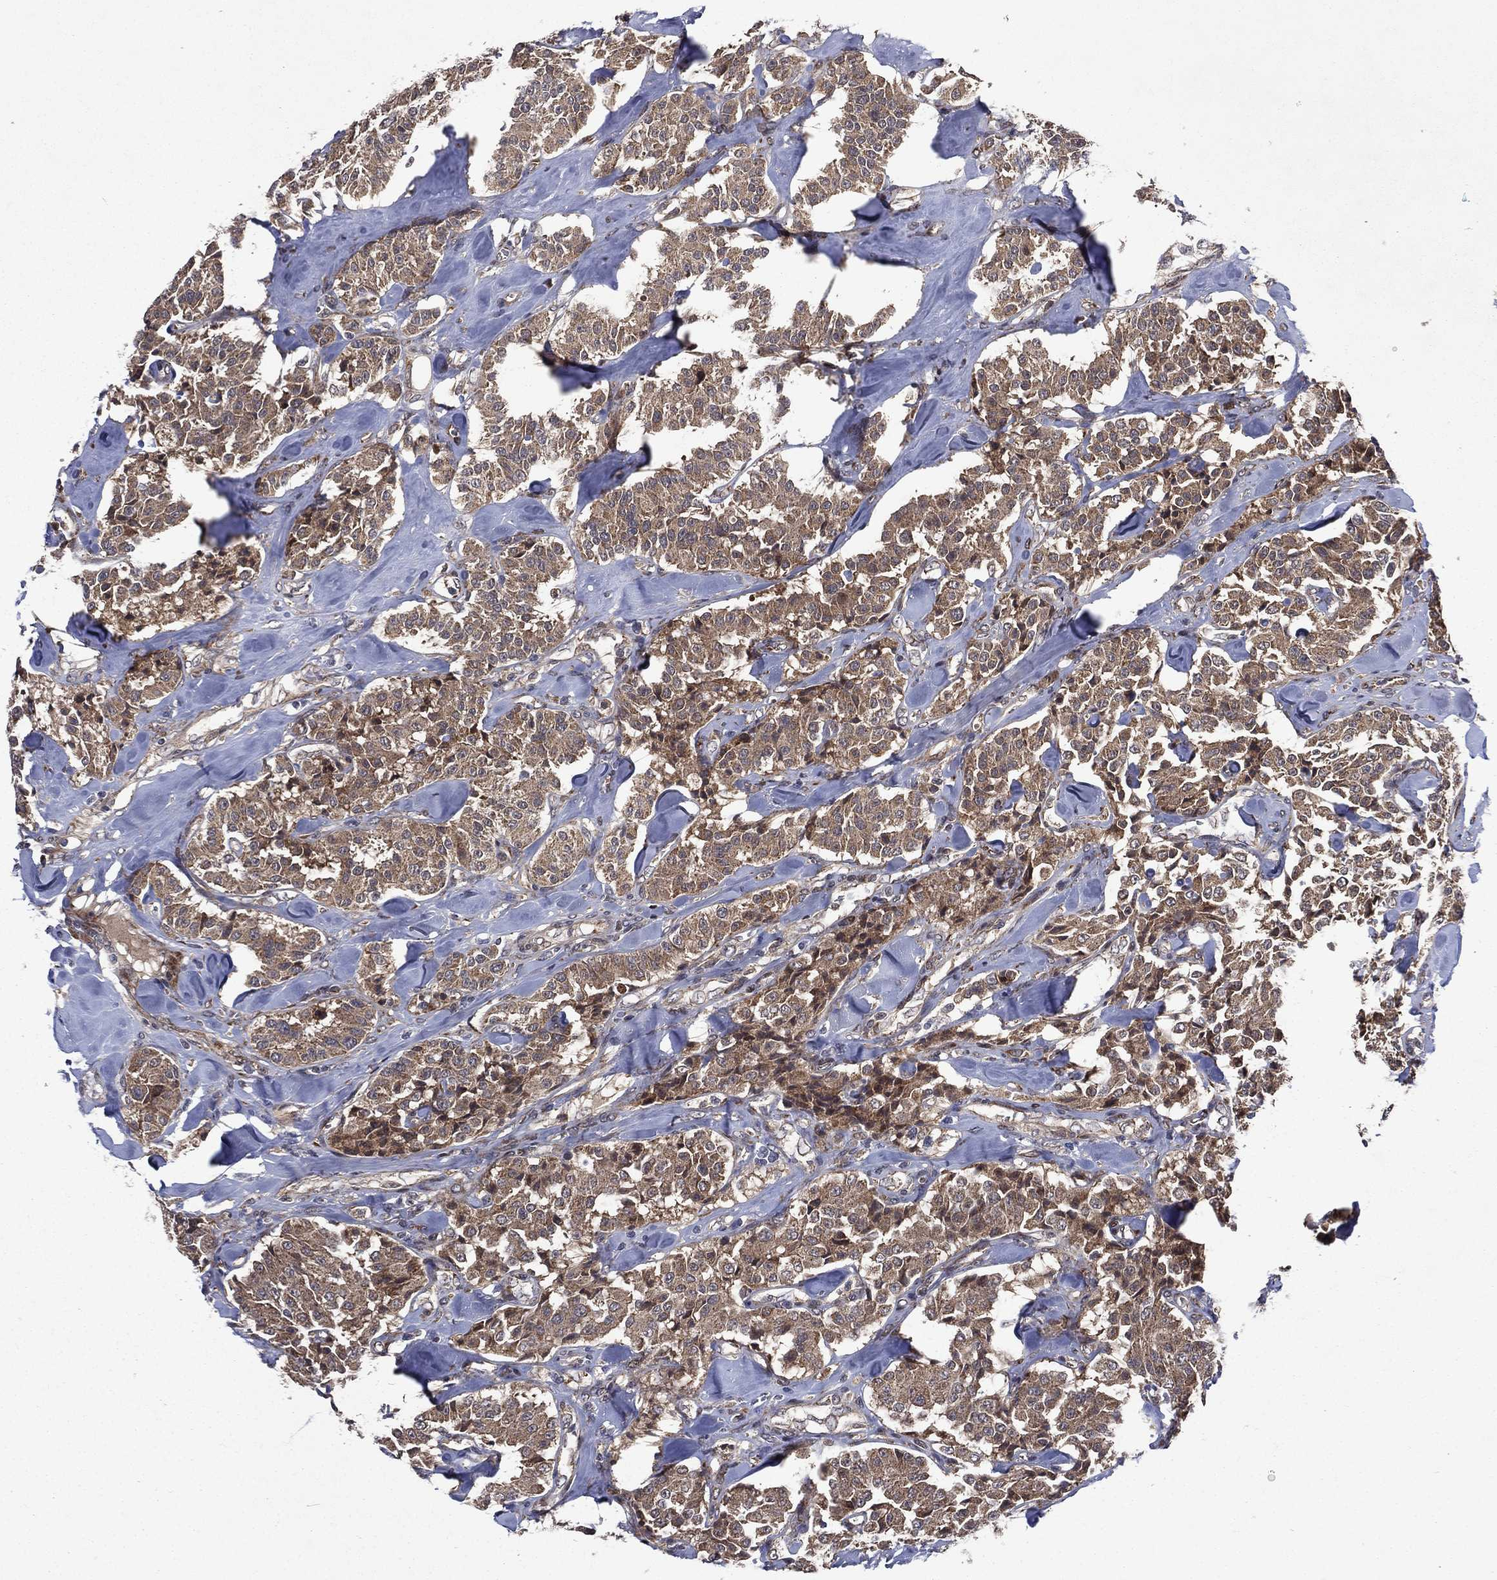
{"staining": {"intensity": "moderate", "quantity": ">75%", "location": "cytoplasmic/membranous"}, "tissue": "carcinoid", "cell_type": "Tumor cells", "image_type": "cancer", "snomed": [{"axis": "morphology", "description": "Carcinoid, malignant, NOS"}, {"axis": "topography", "description": "Pancreas"}], "caption": "This micrograph demonstrates IHC staining of human carcinoid, with medium moderate cytoplasmic/membranous positivity in approximately >75% of tumor cells.", "gene": "RAB11FIP4", "patient": {"sex": "male", "age": 41}}